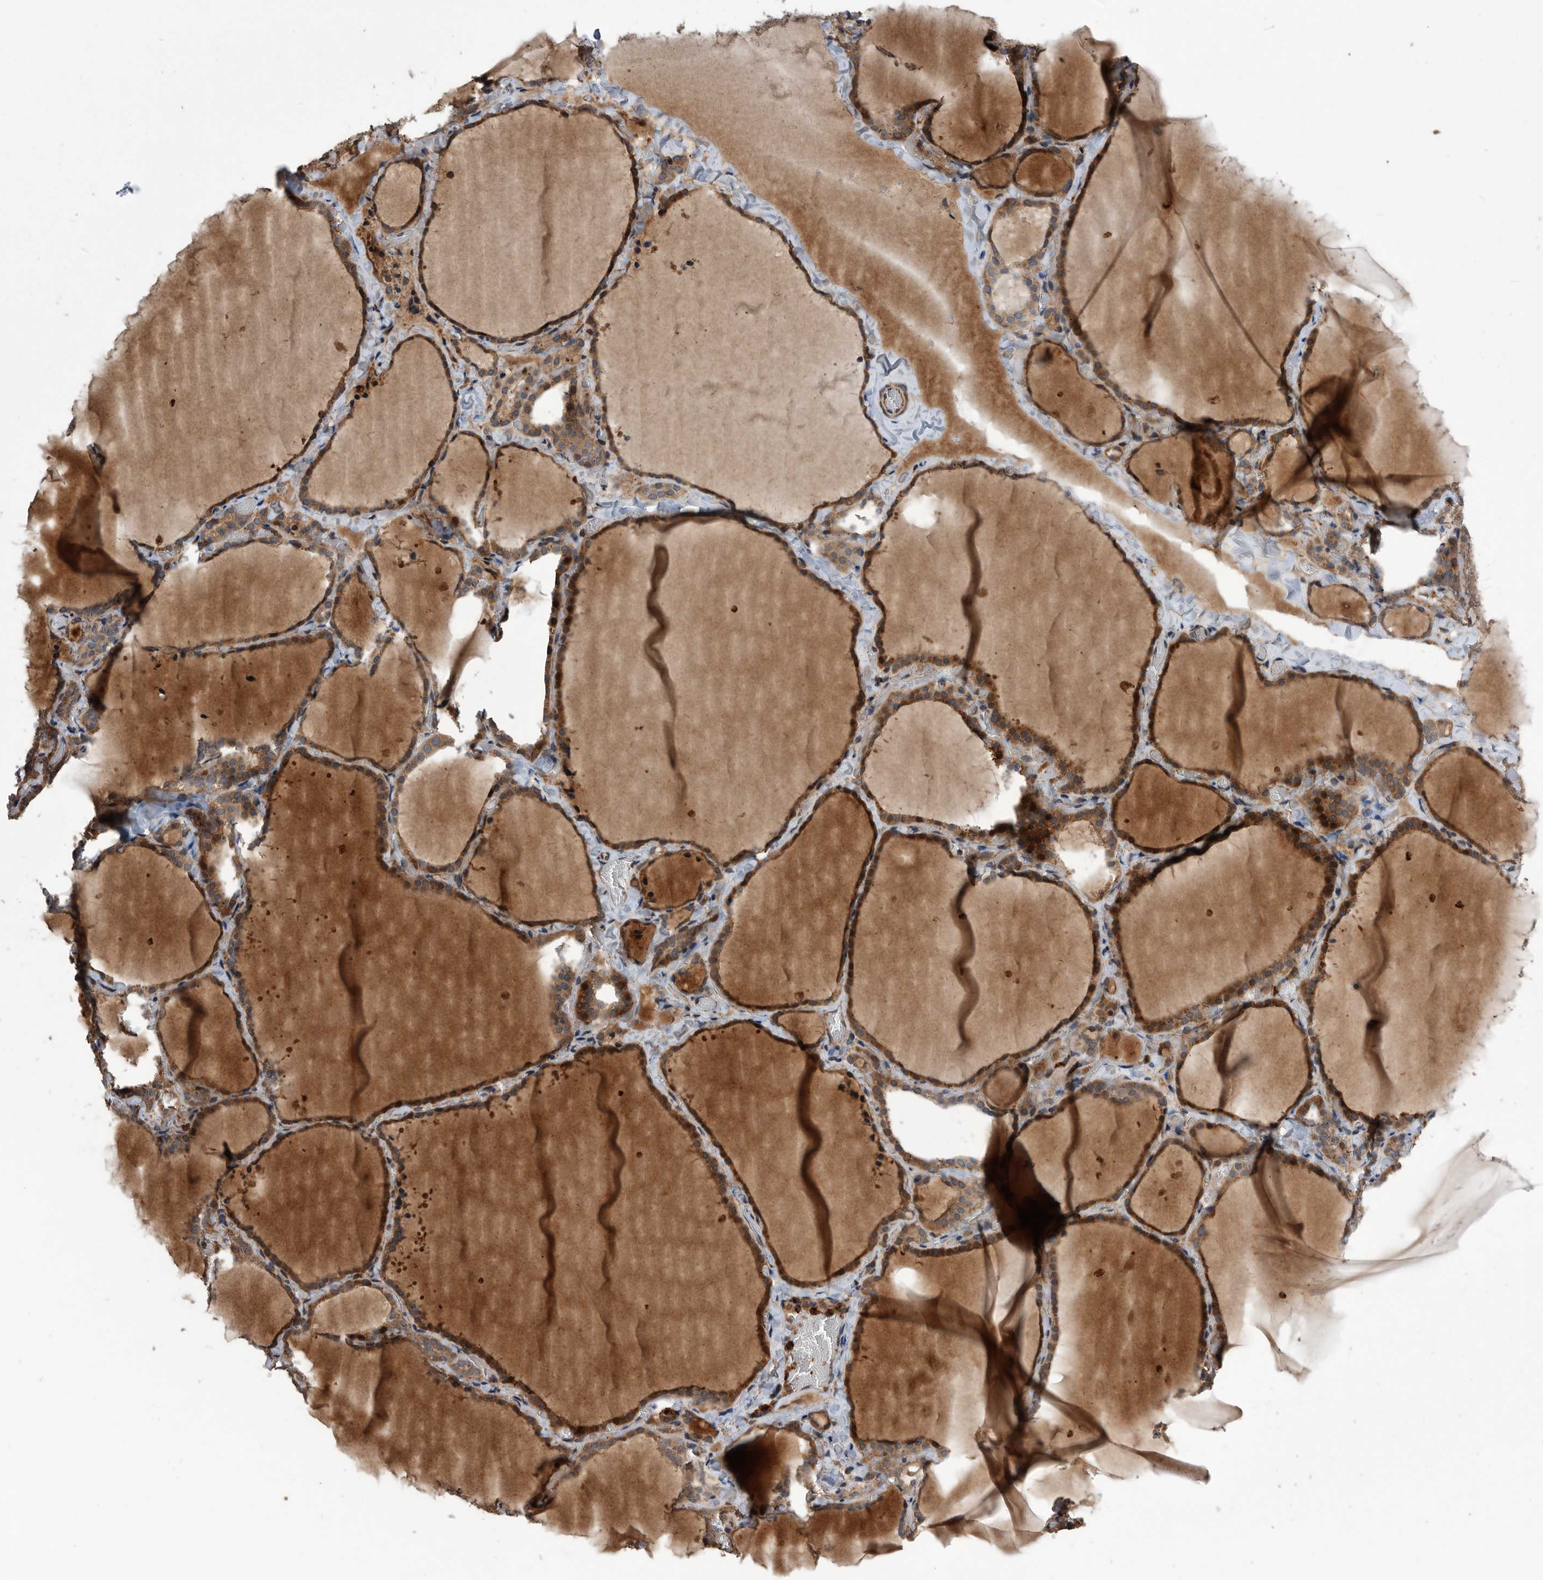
{"staining": {"intensity": "strong", "quantity": ">75%", "location": "cytoplasmic/membranous"}, "tissue": "thyroid gland", "cell_type": "Glandular cells", "image_type": "normal", "snomed": [{"axis": "morphology", "description": "Normal tissue, NOS"}, {"axis": "topography", "description": "Thyroid gland"}], "caption": "High-magnification brightfield microscopy of unremarkable thyroid gland stained with DAB (3,3'-diaminobenzidine) (brown) and counterstained with hematoxylin (blue). glandular cells exhibit strong cytoplasmic/membranous positivity is seen in about>75% of cells.", "gene": "SERINC2", "patient": {"sex": "female", "age": 22}}